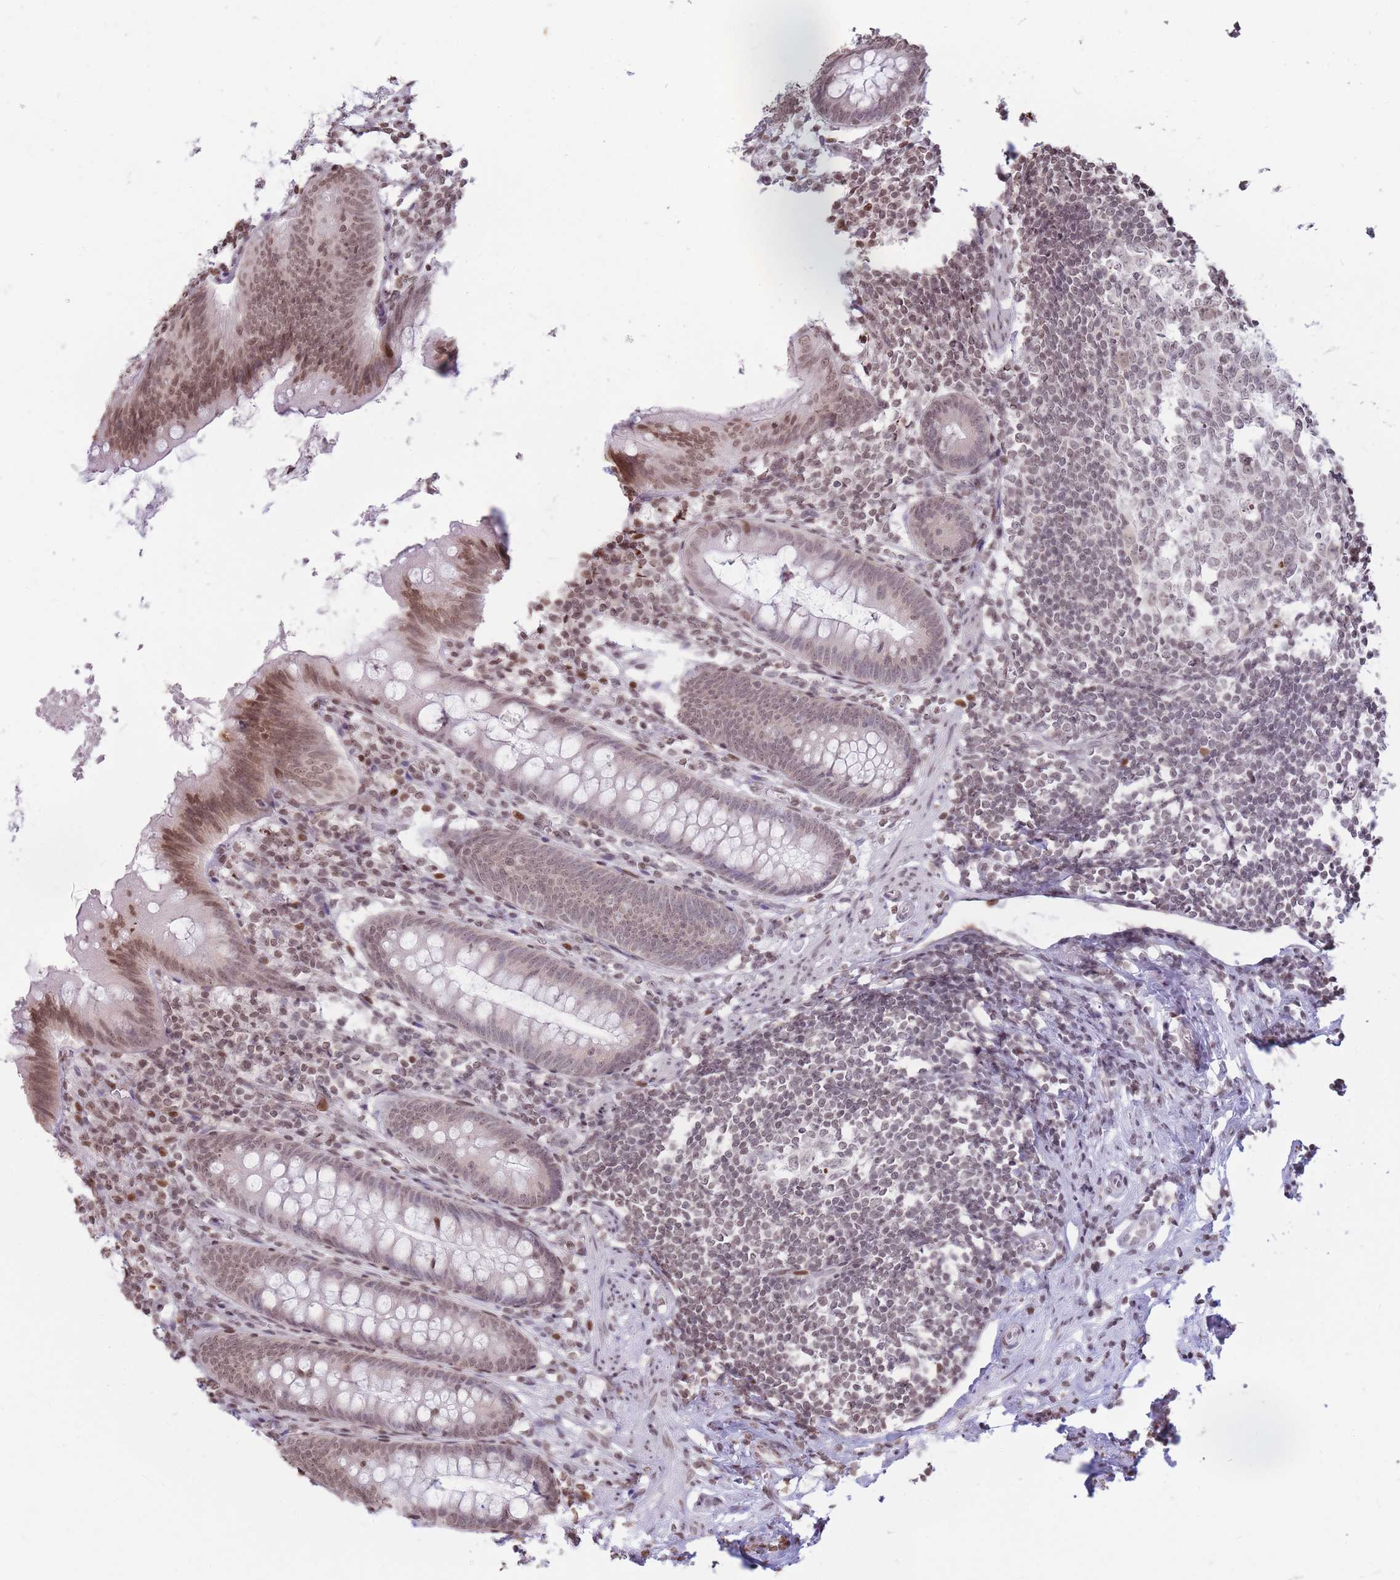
{"staining": {"intensity": "weak", "quantity": "<25%", "location": "nuclear"}, "tissue": "appendix", "cell_type": "Glandular cells", "image_type": "normal", "snomed": [{"axis": "morphology", "description": "Normal tissue, NOS"}, {"axis": "topography", "description": "Appendix"}], "caption": "IHC of benign appendix demonstrates no expression in glandular cells.", "gene": "SHISAL1", "patient": {"sex": "female", "age": 51}}